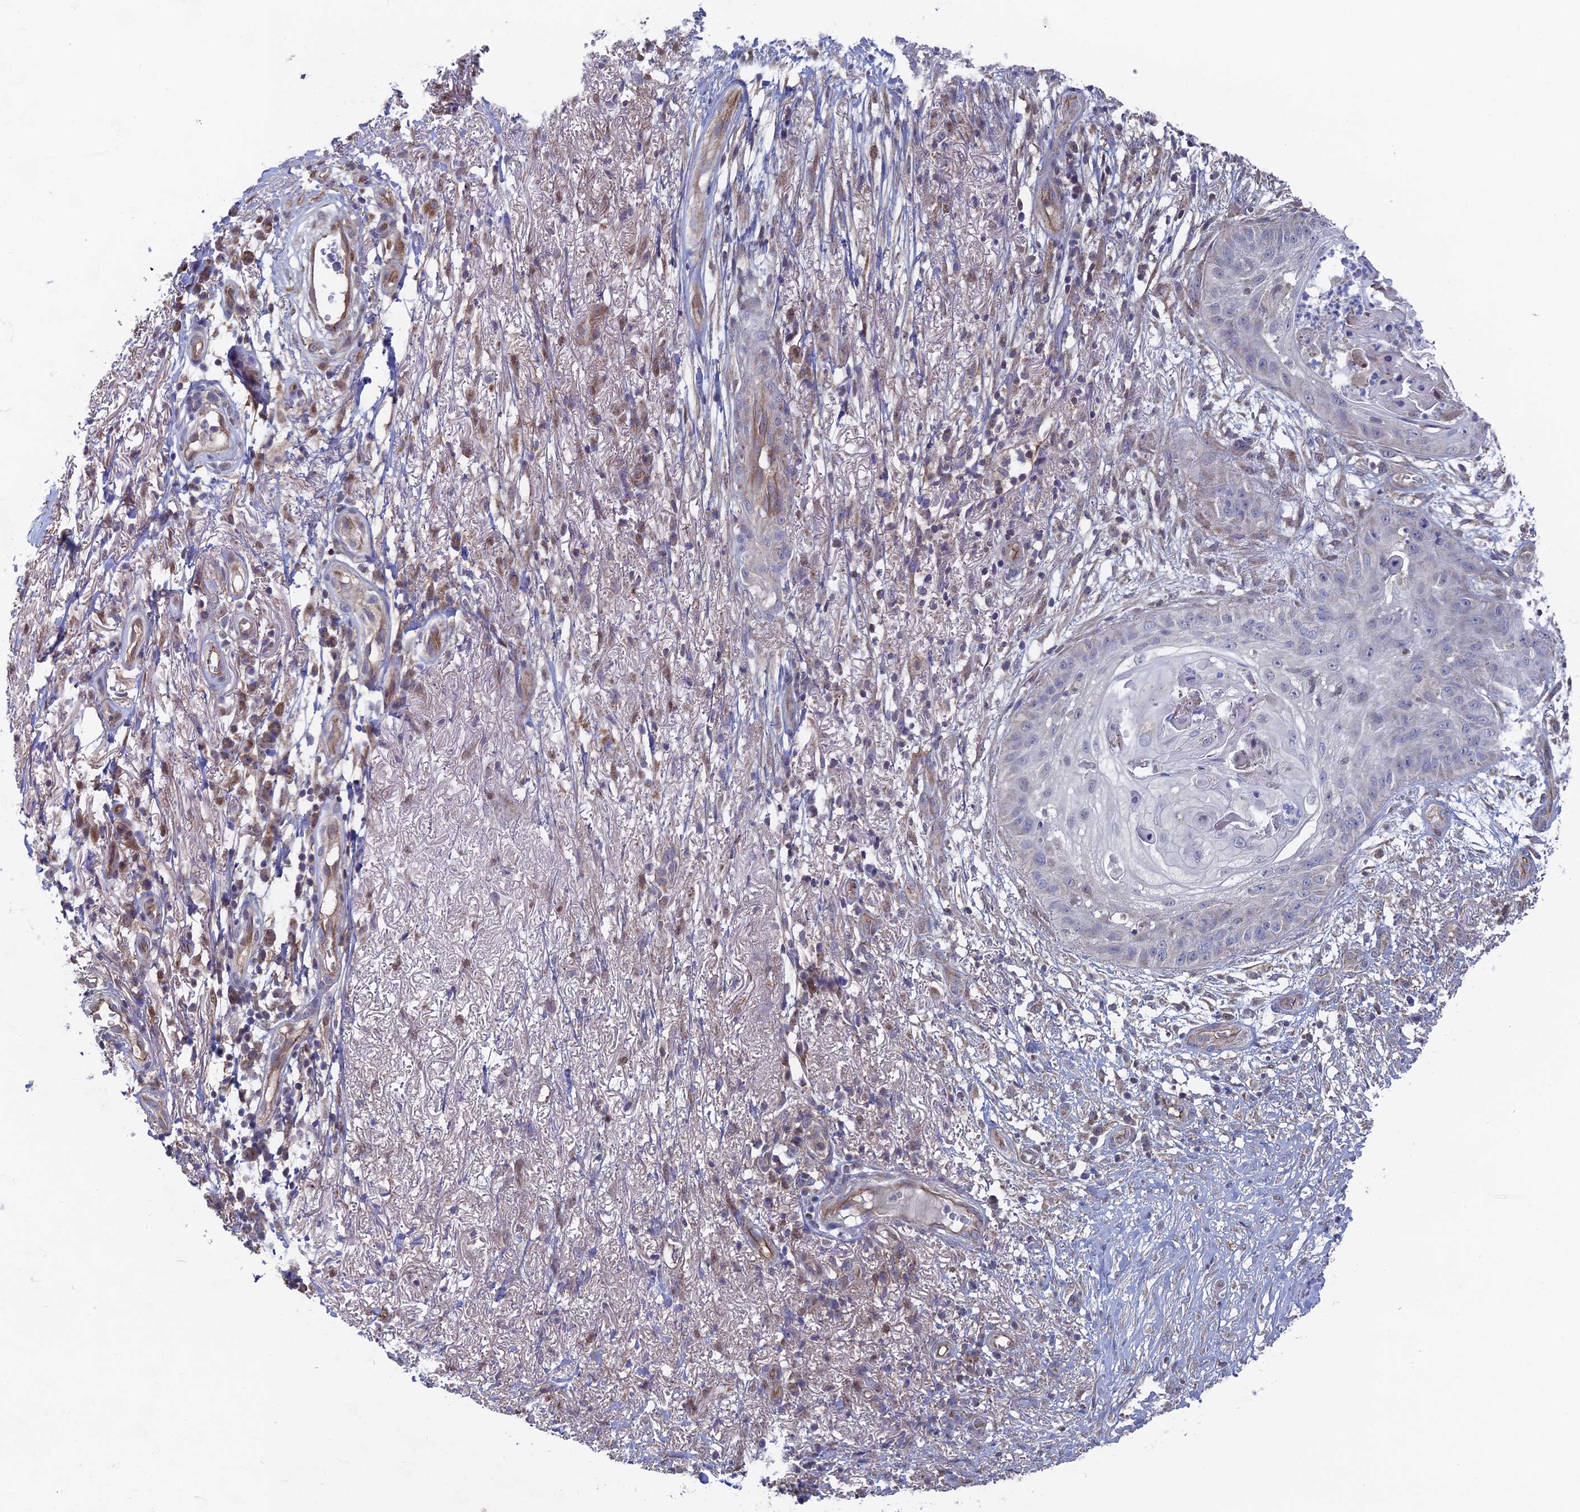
{"staining": {"intensity": "negative", "quantity": "none", "location": "none"}, "tissue": "skin cancer", "cell_type": "Tumor cells", "image_type": "cancer", "snomed": [{"axis": "morphology", "description": "Squamous cell carcinoma, NOS"}, {"axis": "topography", "description": "Skin"}], "caption": "Skin cancer stained for a protein using immunohistochemistry (IHC) demonstrates no staining tumor cells.", "gene": "UNC5D", "patient": {"sex": "male", "age": 70}}